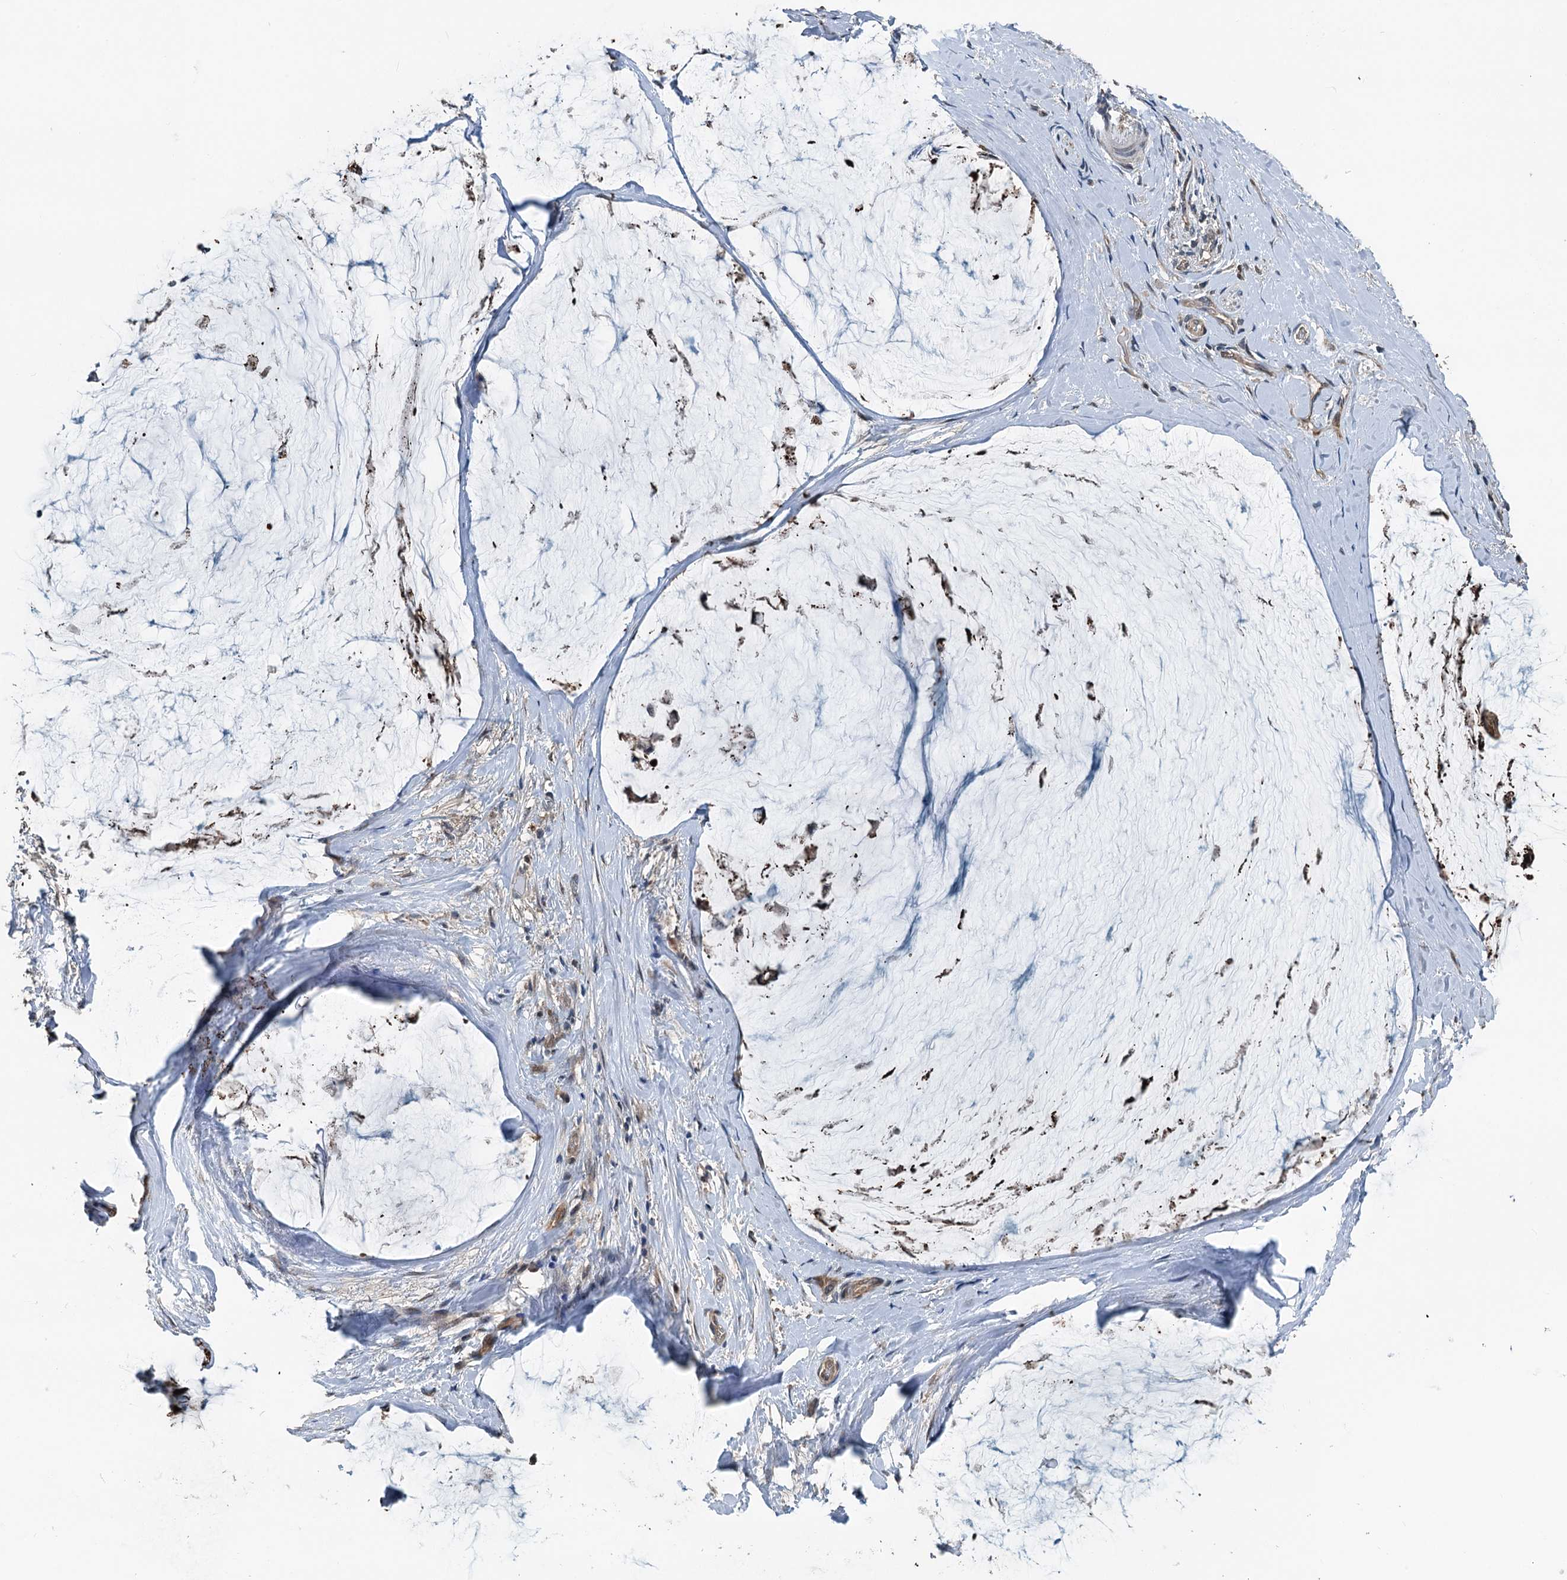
{"staining": {"intensity": "moderate", "quantity": ">75%", "location": "cytoplasmic/membranous"}, "tissue": "ovarian cancer", "cell_type": "Tumor cells", "image_type": "cancer", "snomed": [{"axis": "morphology", "description": "Cystadenocarcinoma, mucinous, NOS"}, {"axis": "topography", "description": "Ovary"}], "caption": "DAB (3,3'-diaminobenzidine) immunohistochemical staining of ovarian cancer displays moderate cytoplasmic/membranous protein positivity in approximately >75% of tumor cells.", "gene": "TEDC1", "patient": {"sex": "female", "age": 39}}